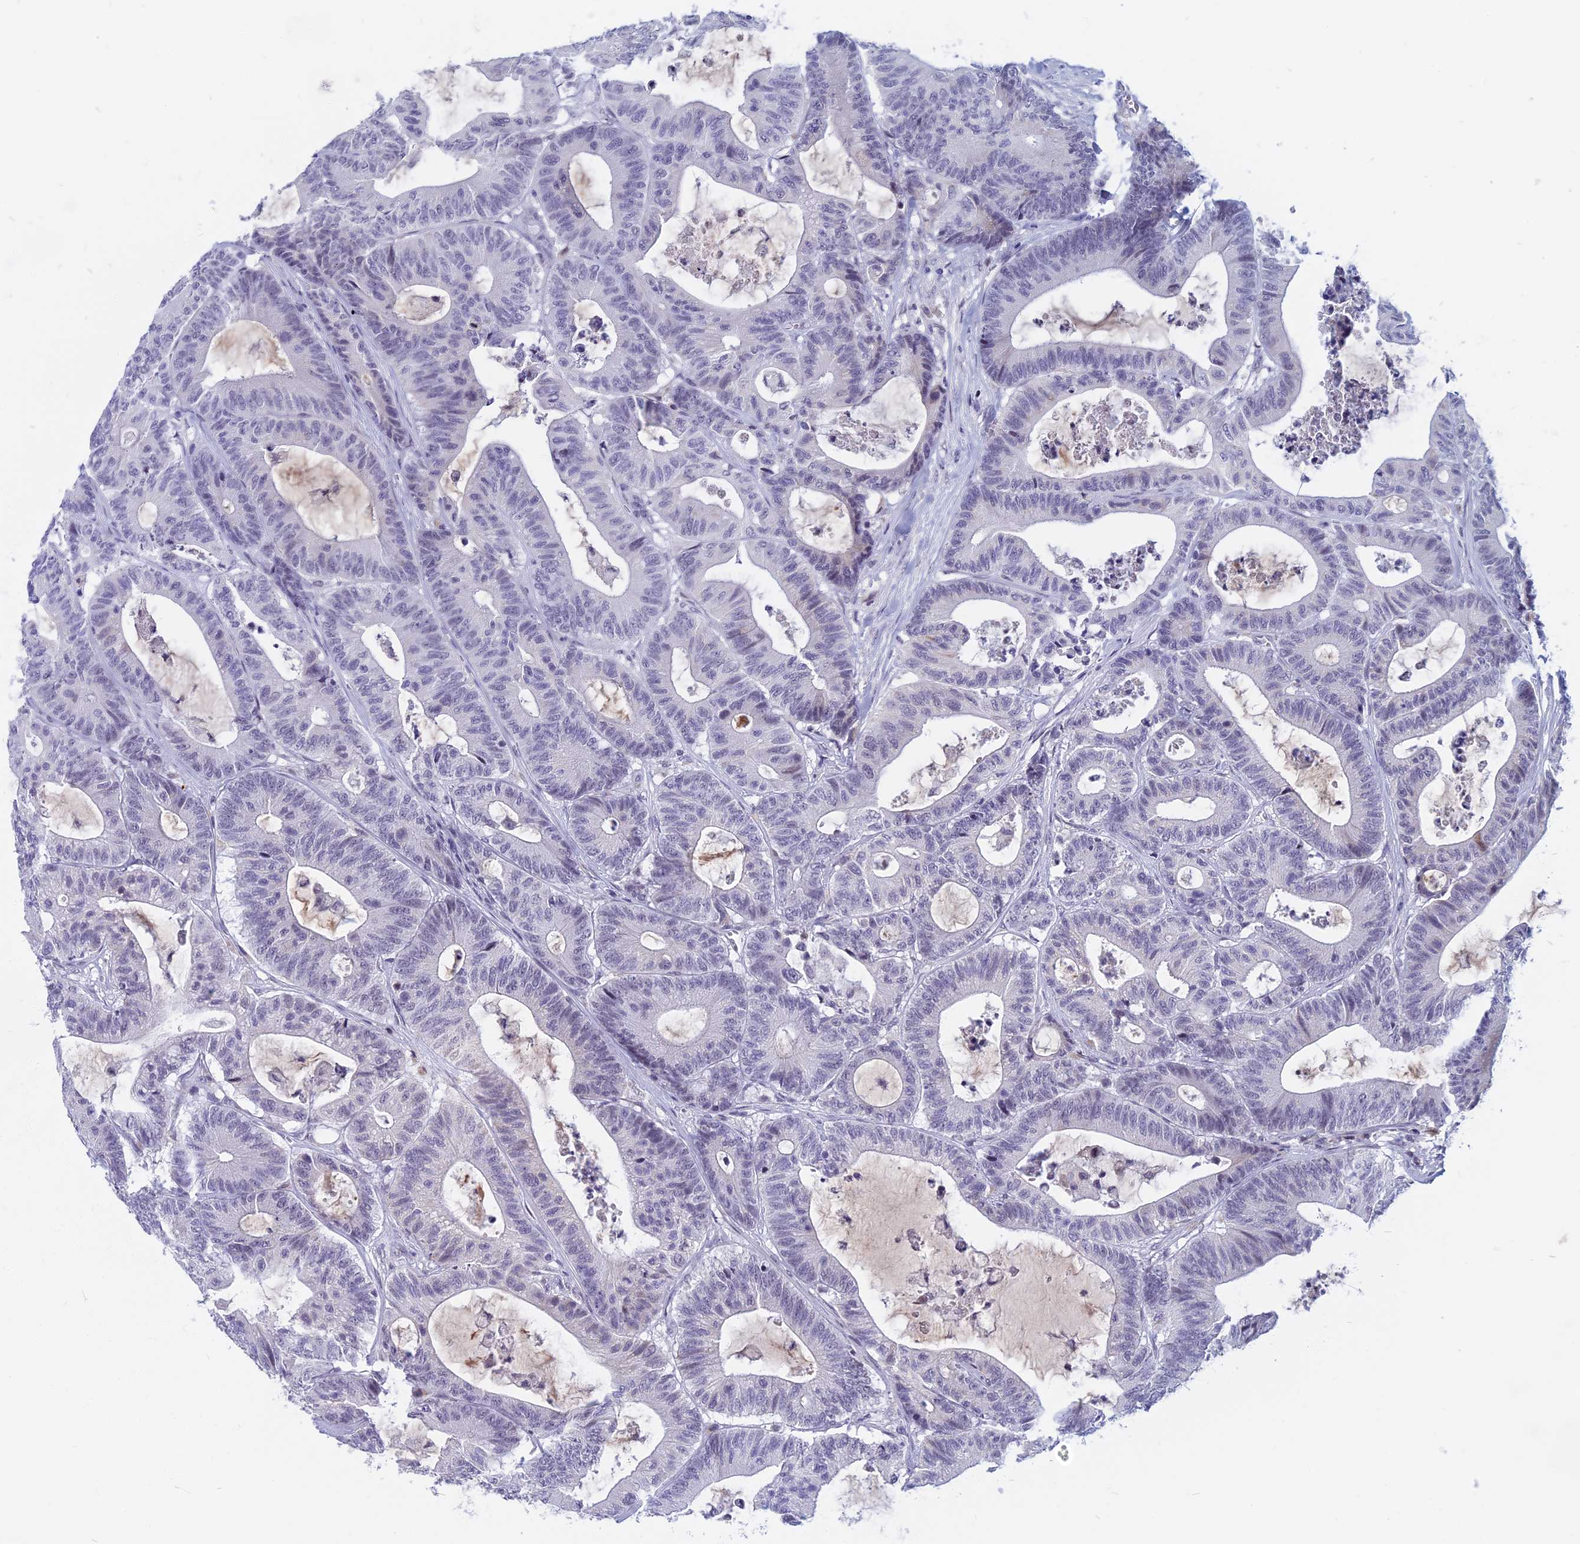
{"staining": {"intensity": "negative", "quantity": "none", "location": "none"}, "tissue": "colorectal cancer", "cell_type": "Tumor cells", "image_type": "cancer", "snomed": [{"axis": "morphology", "description": "Adenocarcinoma, NOS"}, {"axis": "topography", "description": "Colon"}], "caption": "Adenocarcinoma (colorectal) stained for a protein using immunohistochemistry (IHC) exhibits no staining tumor cells.", "gene": "CDC7", "patient": {"sex": "female", "age": 84}}